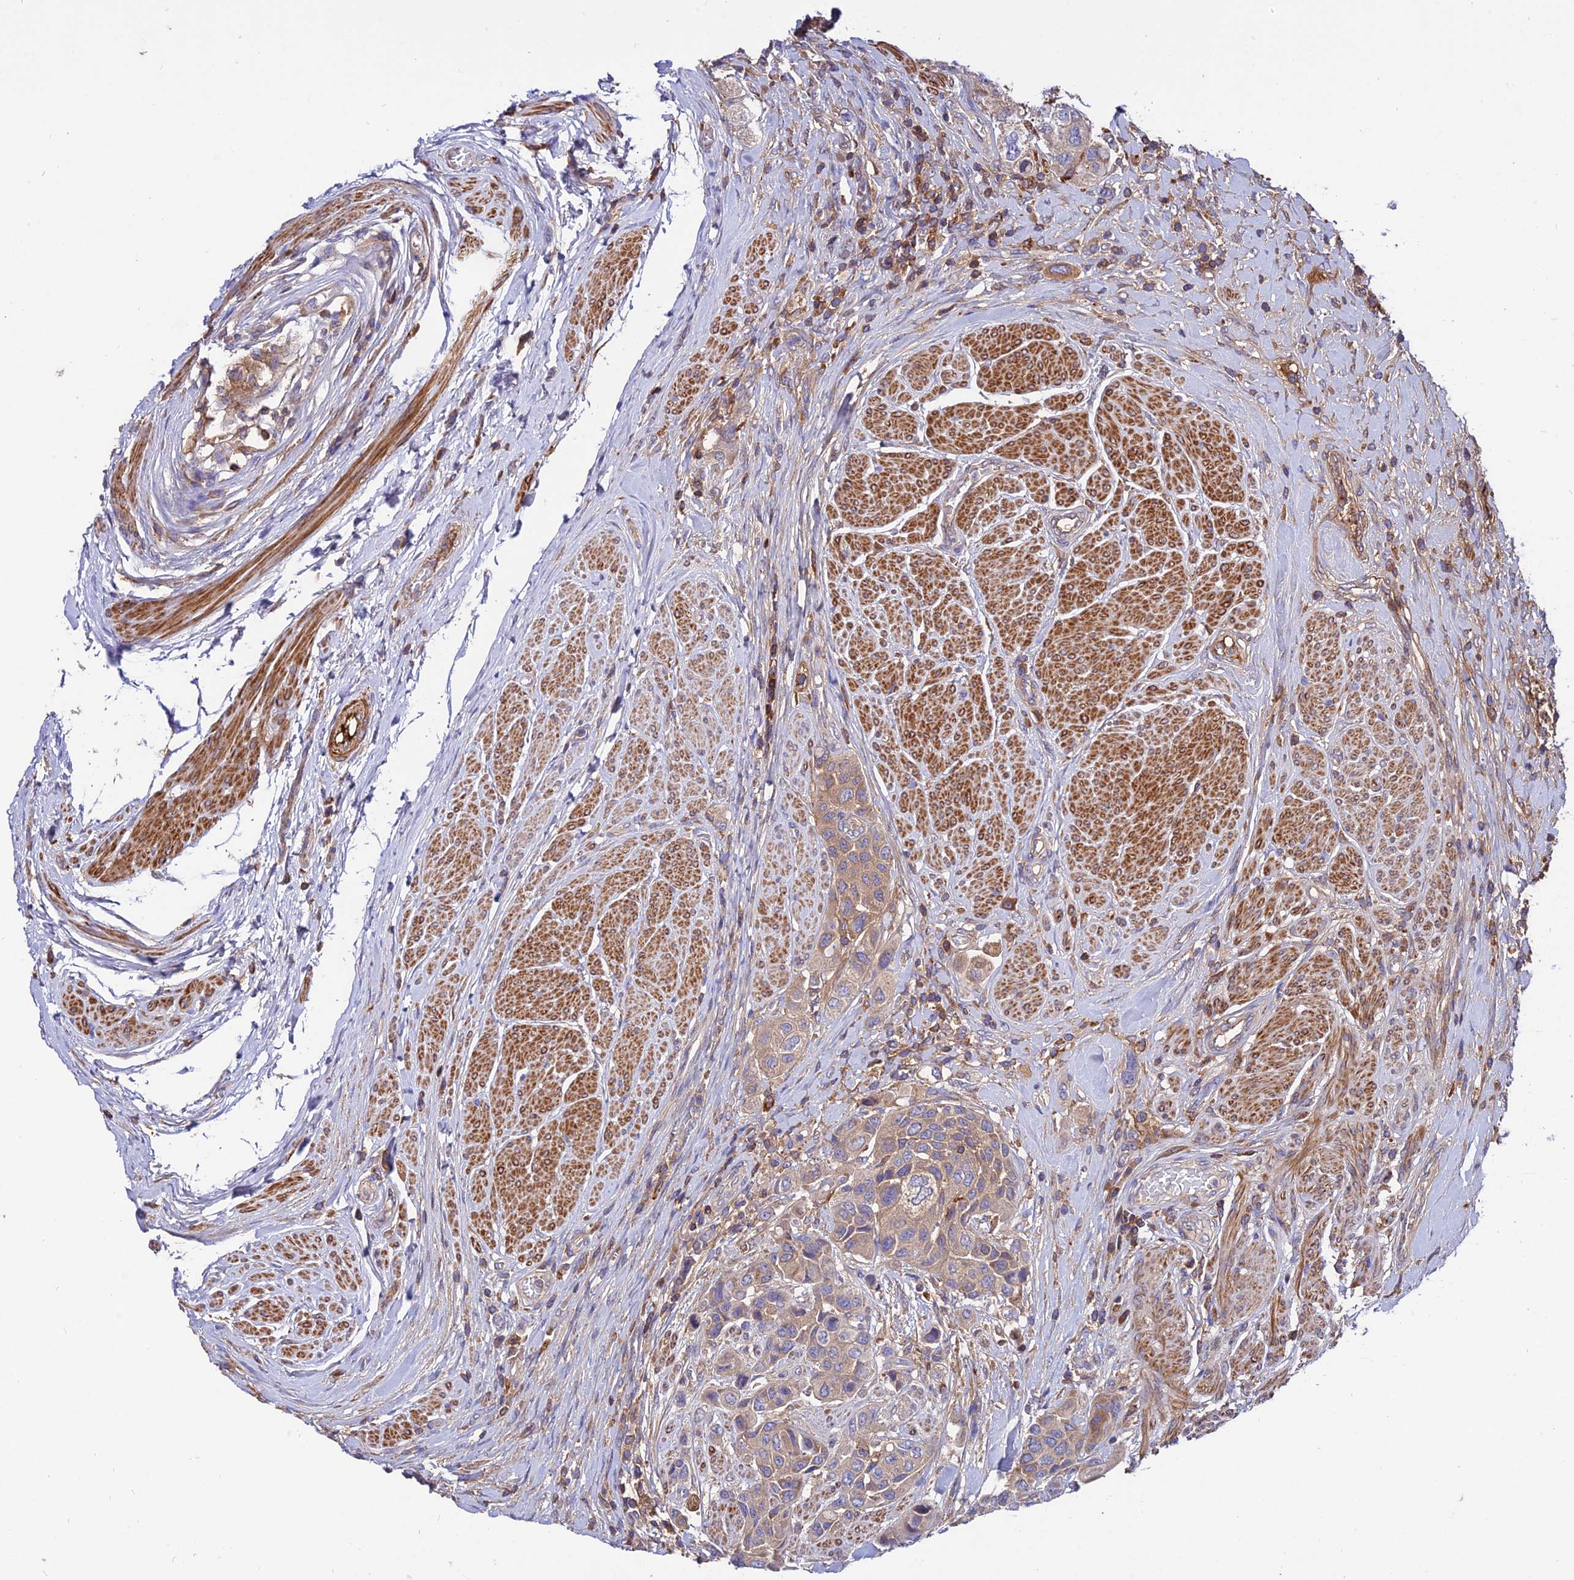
{"staining": {"intensity": "weak", "quantity": "25%-75%", "location": "cytoplasmic/membranous"}, "tissue": "urothelial cancer", "cell_type": "Tumor cells", "image_type": "cancer", "snomed": [{"axis": "morphology", "description": "Urothelial carcinoma, High grade"}, {"axis": "topography", "description": "Urinary bladder"}], "caption": "Brown immunohistochemical staining in urothelial carcinoma (high-grade) shows weak cytoplasmic/membranous positivity in approximately 25%-75% of tumor cells. (Stains: DAB (3,3'-diaminobenzidine) in brown, nuclei in blue, Microscopy: brightfield microscopy at high magnification).", "gene": "PYM1", "patient": {"sex": "male", "age": 50}}